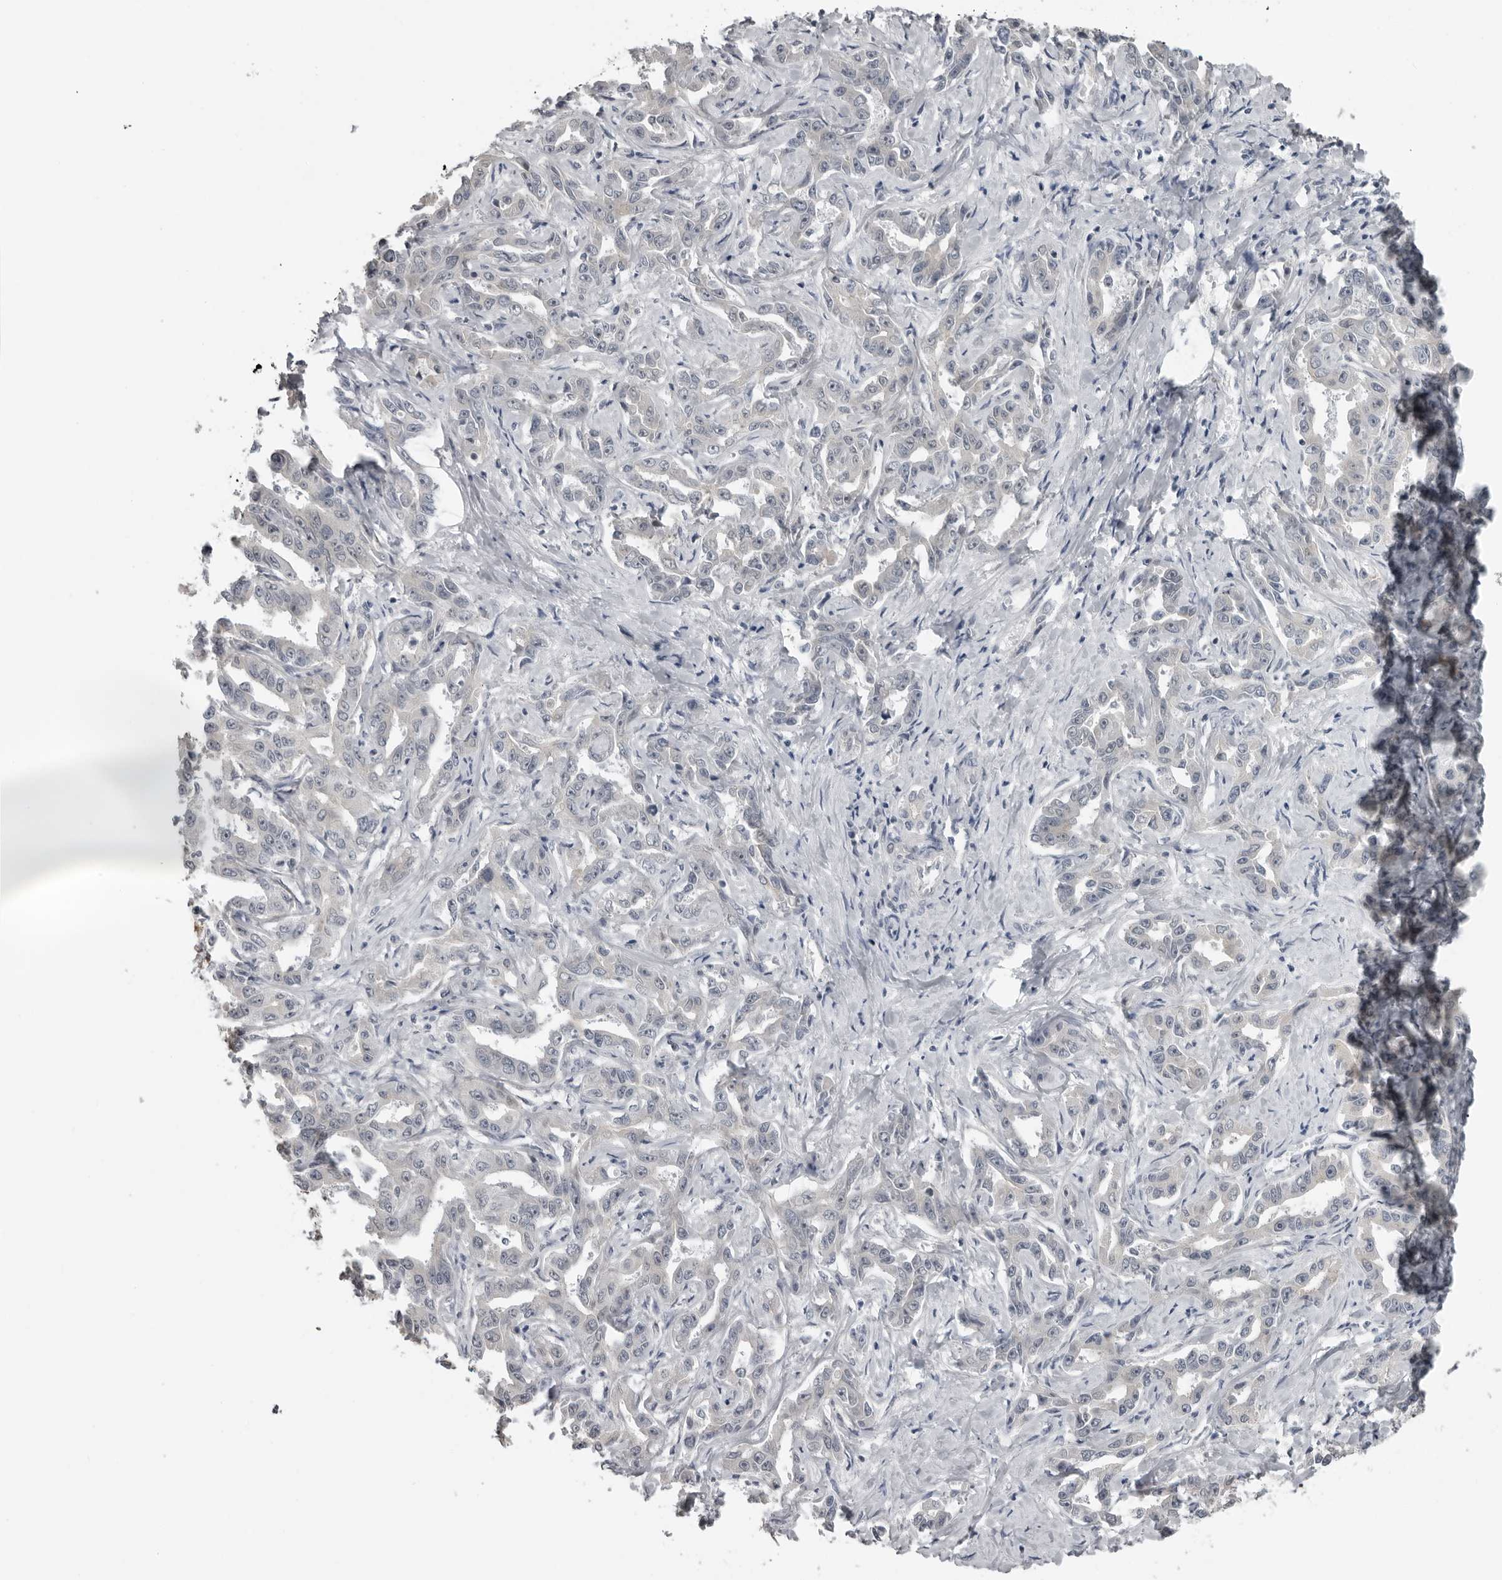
{"staining": {"intensity": "negative", "quantity": "none", "location": "none"}, "tissue": "liver cancer", "cell_type": "Tumor cells", "image_type": "cancer", "snomed": [{"axis": "morphology", "description": "Cholangiocarcinoma"}, {"axis": "topography", "description": "Liver"}], "caption": "Immunohistochemistry photomicrograph of liver cancer stained for a protein (brown), which shows no staining in tumor cells.", "gene": "PRRX2", "patient": {"sex": "male", "age": 59}}